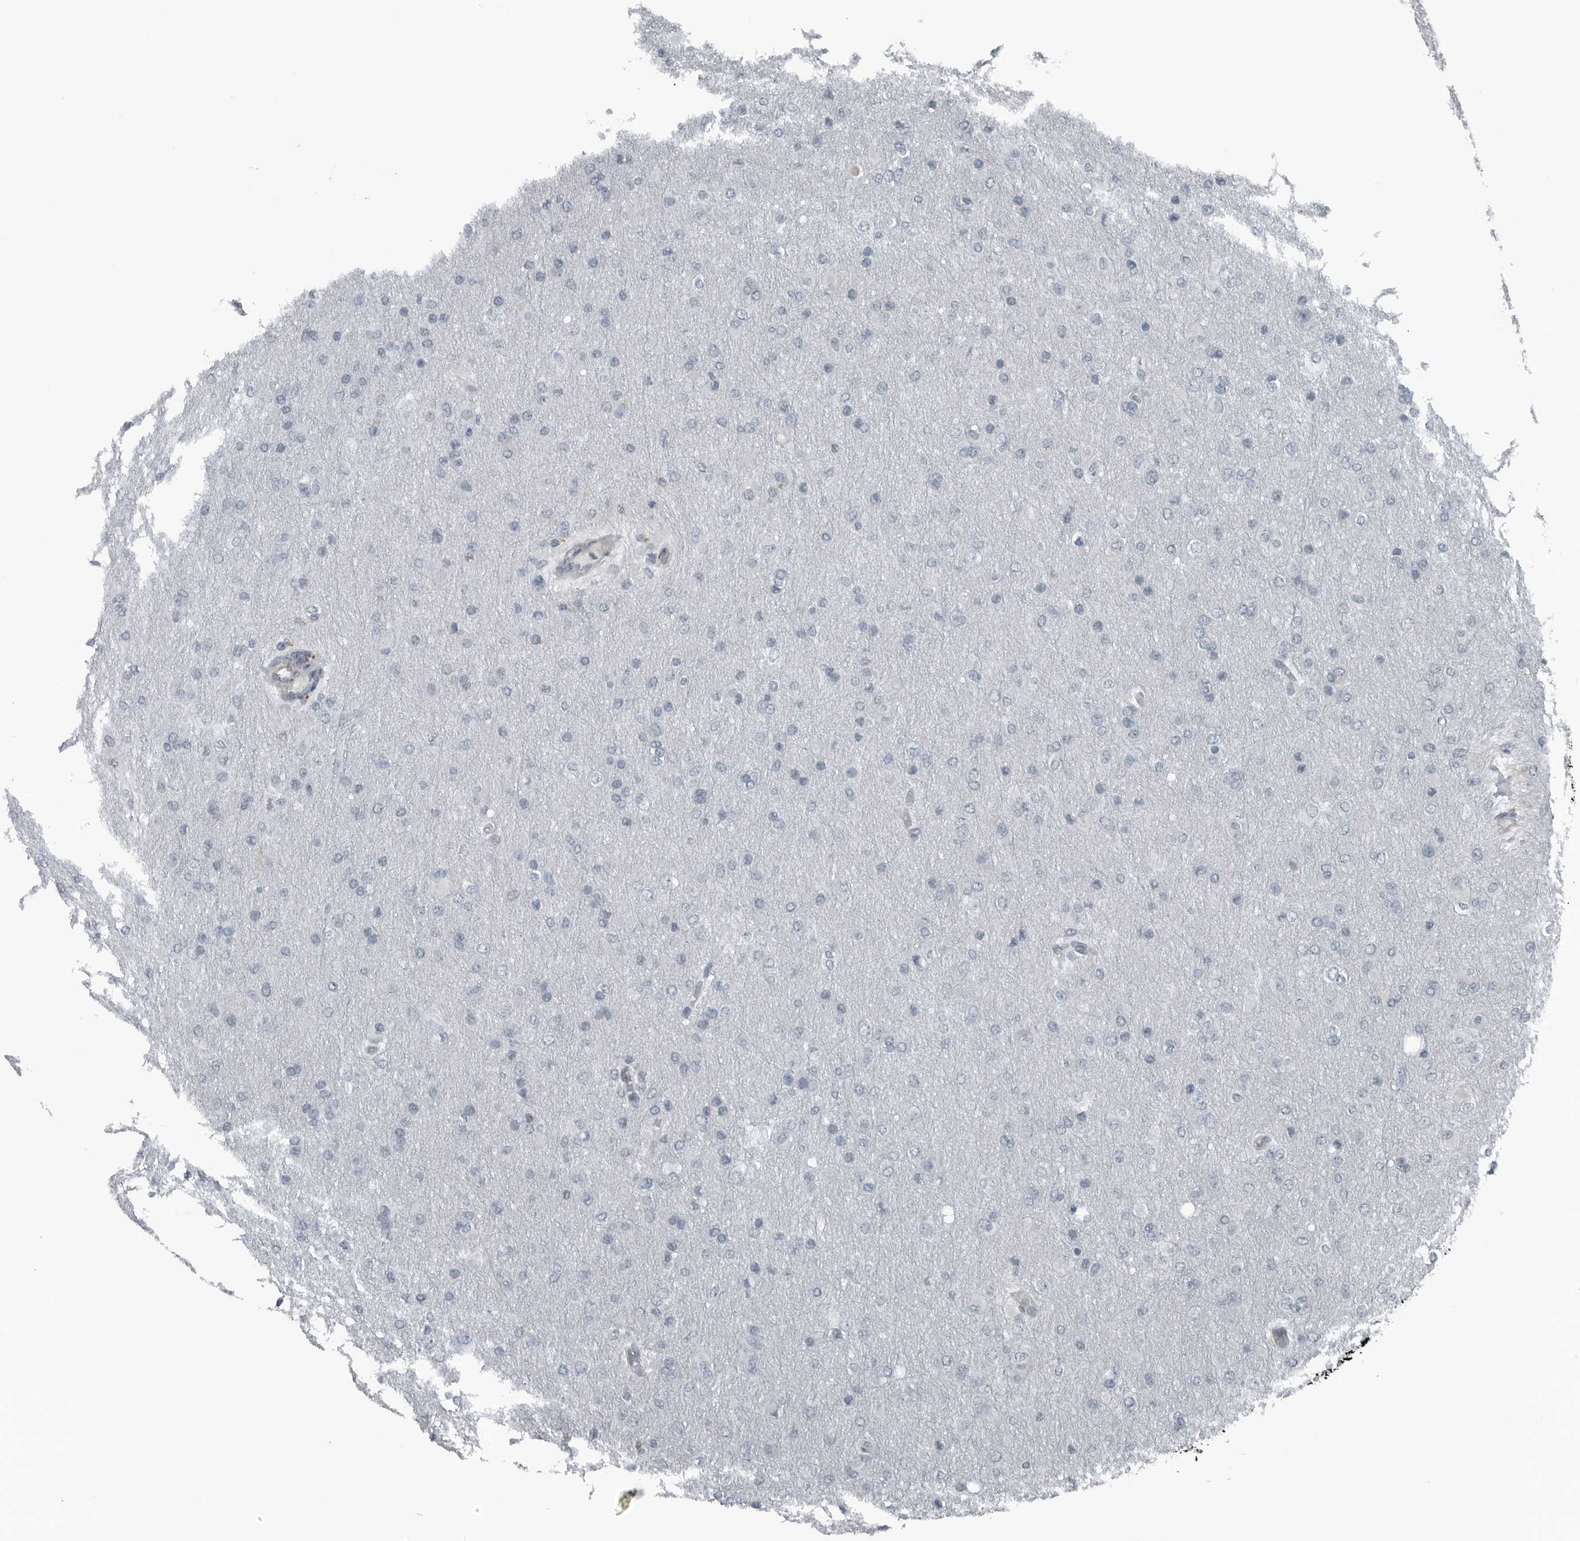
{"staining": {"intensity": "negative", "quantity": "none", "location": "none"}, "tissue": "glioma", "cell_type": "Tumor cells", "image_type": "cancer", "snomed": [{"axis": "morphology", "description": "Glioma, malignant, High grade"}, {"axis": "topography", "description": "Cerebral cortex"}], "caption": "High power microscopy image of an immunohistochemistry histopathology image of malignant high-grade glioma, revealing no significant positivity in tumor cells.", "gene": "GAK", "patient": {"sex": "female", "age": 36}}